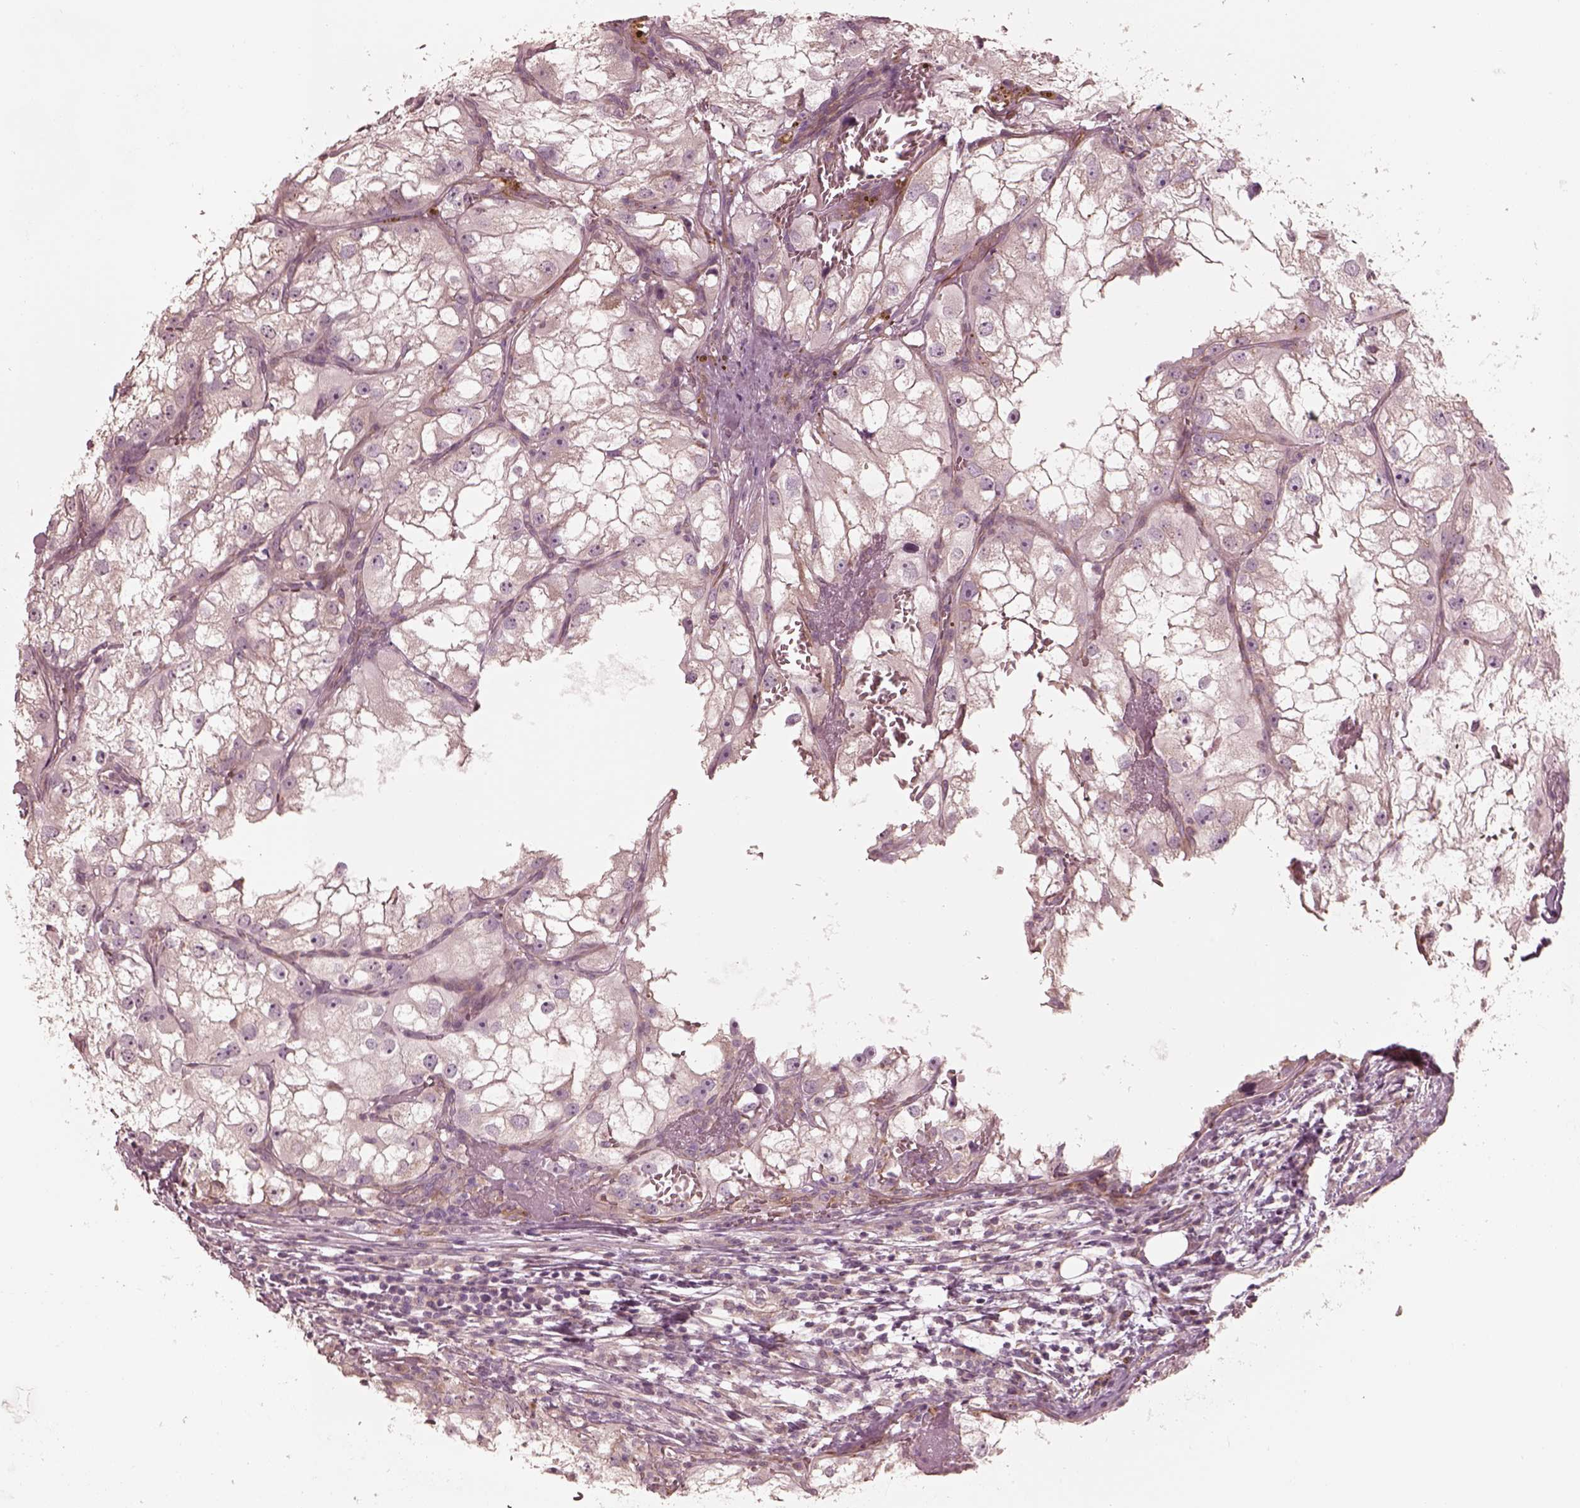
{"staining": {"intensity": "negative", "quantity": "none", "location": "none"}, "tissue": "renal cancer", "cell_type": "Tumor cells", "image_type": "cancer", "snomed": [{"axis": "morphology", "description": "Adenocarcinoma, NOS"}, {"axis": "topography", "description": "Kidney"}], "caption": "Tumor cells are negative for protein expression in human renal cancer.", "gene": "RAB3C", "patient": {"sex": "male", "age": 59}}